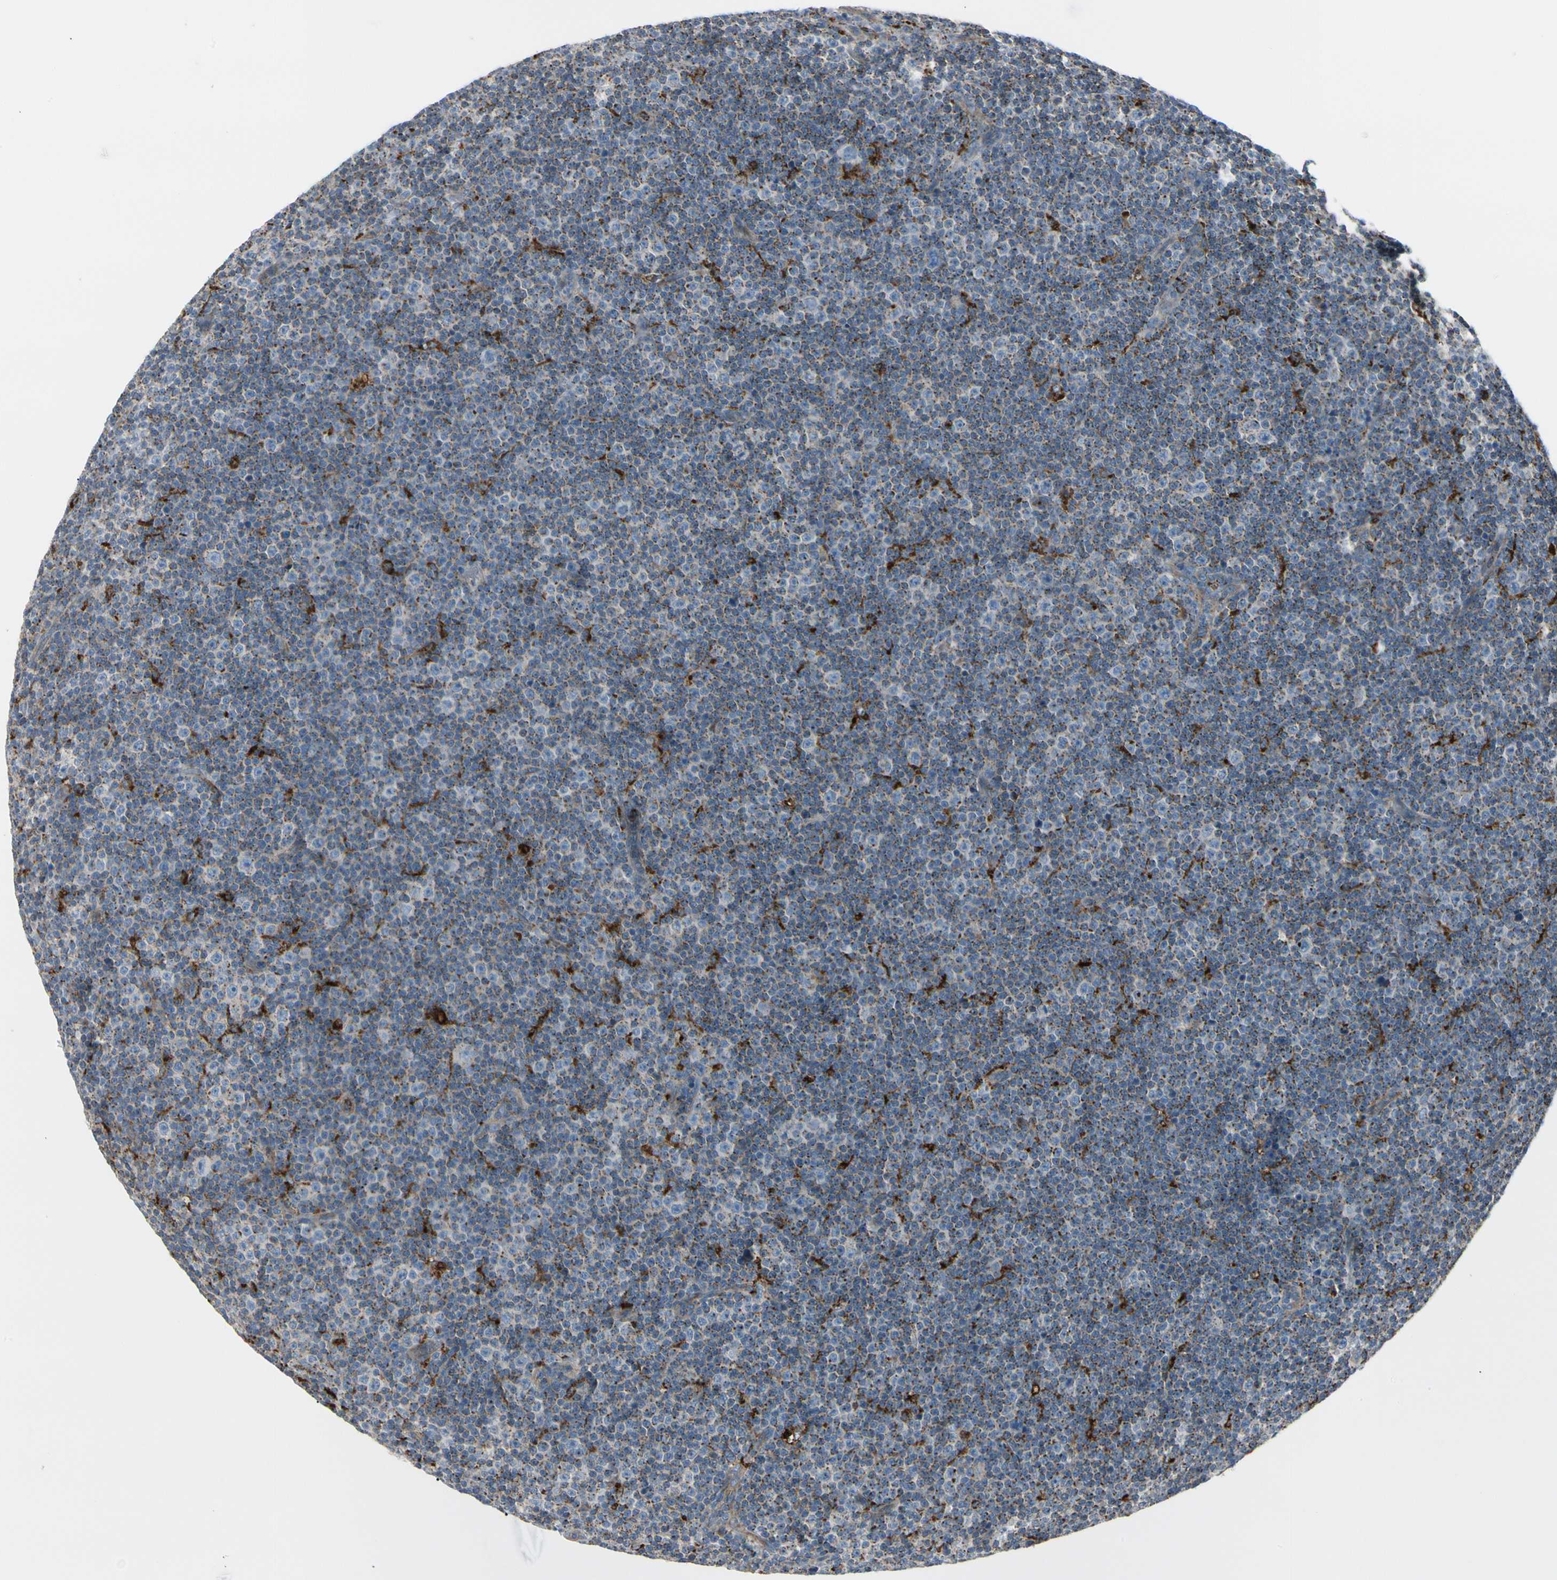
{"staining": {"intensity": "negative", "quantity": "none", "location": "none"}, "tissue": "lymphoma", "cell_type": "Tumor cells", "image_type": "cancer", "snomed": [{"axis": "morphology", "description": "Malignant lymphoma, non-Hodgkin's type, Low grade"}, {"axis": "topography", "description": "Lymph node"}], "caption": "Lymphoma was stained to show a protein in brown. There is no significant expression in tumor cells.", "gene": "ATP6V1B2", "patient": {"sex": "female", "age": 67}}